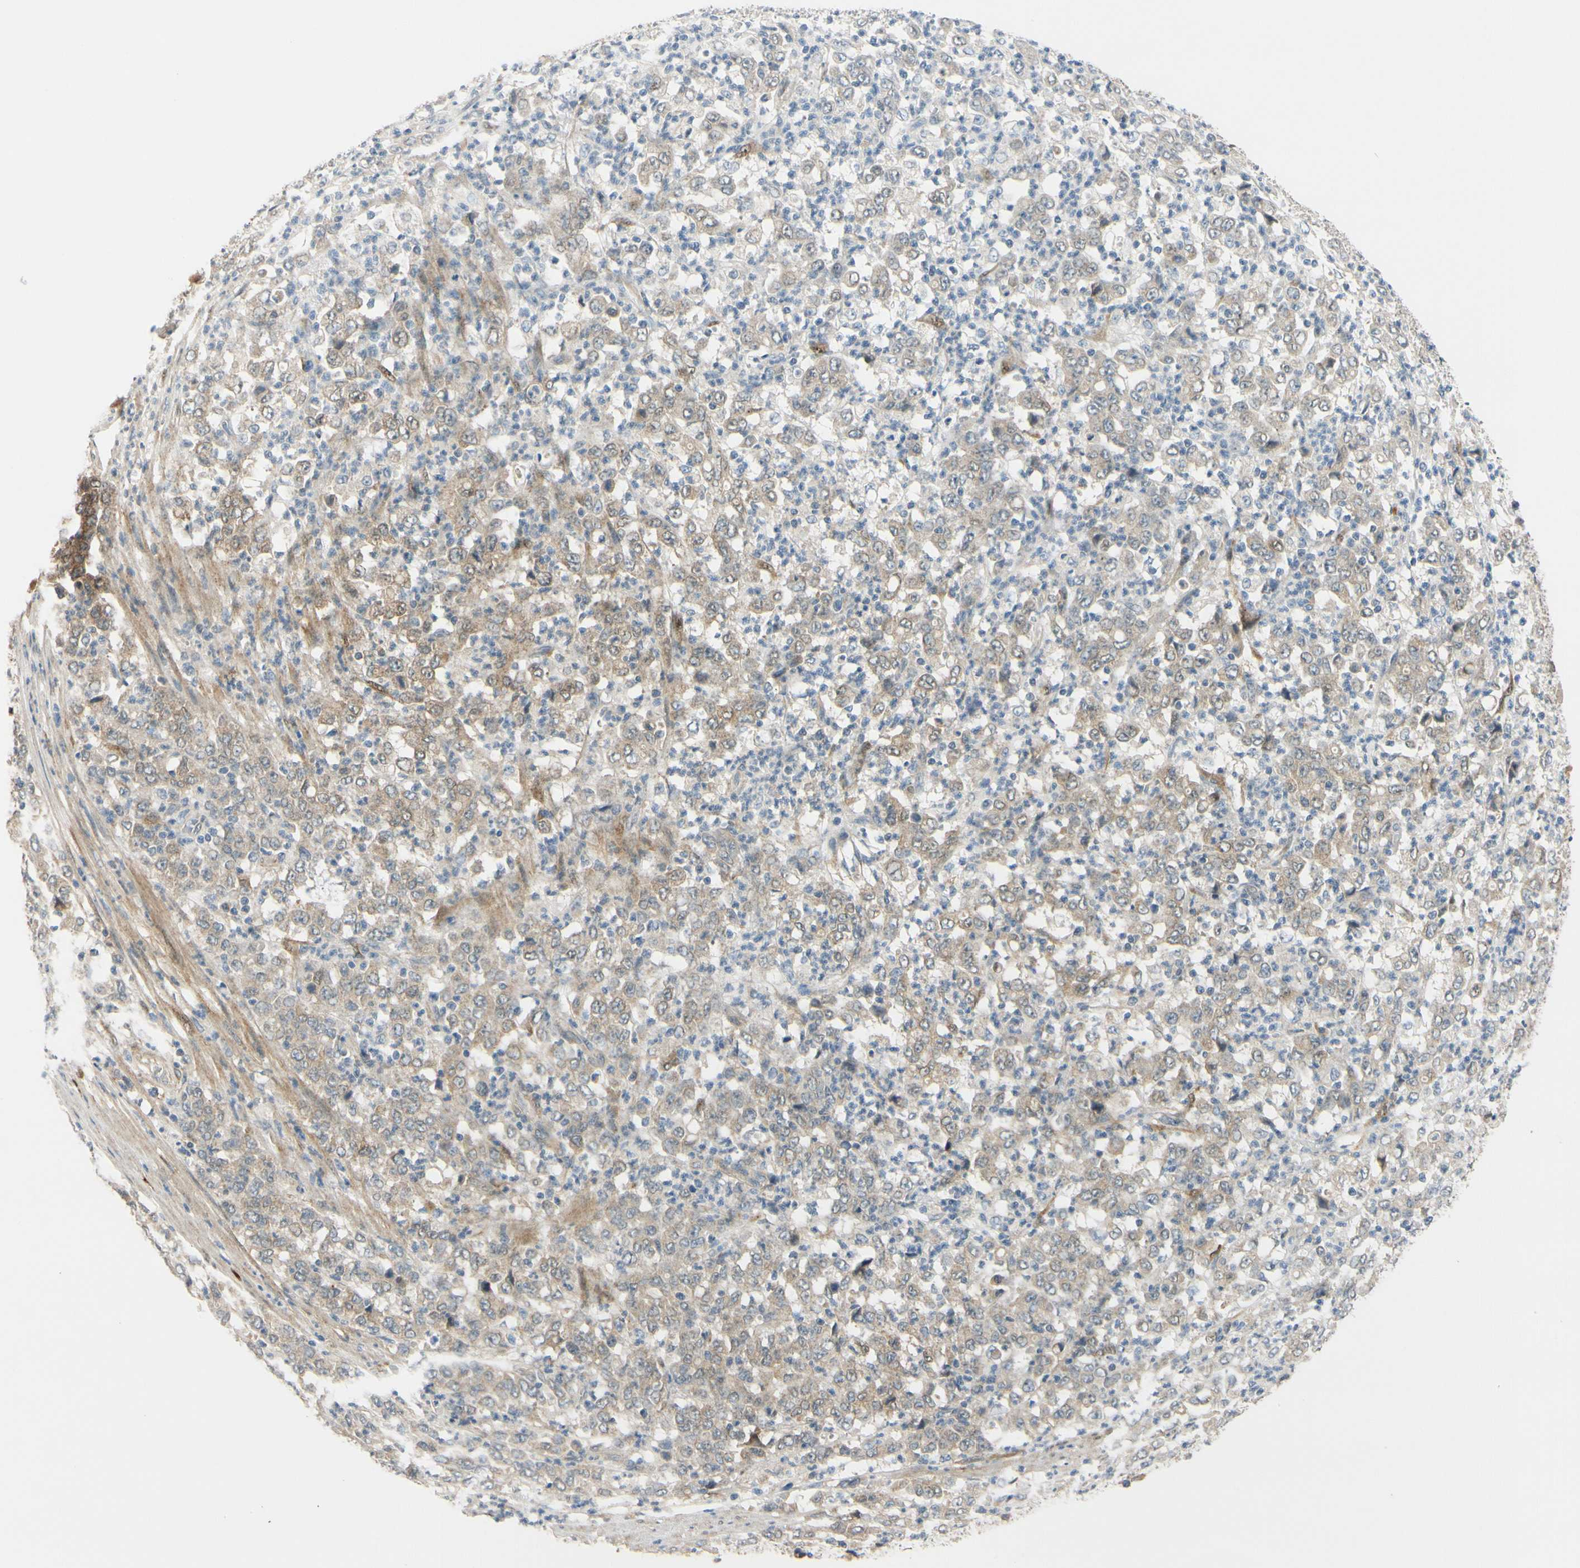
{"staining": {"intensity": "weak", "quantity": "25%-75%", "location": "cytoplasmic/membranous"}, "tissue": "stomach cancer", "cell_type": "Tumor cells", "image_type": "cancer", "snomed": [{"axis": "morphology", "description": "Adenocarcinoma, NOS"}, {"axis": "topography", "description": "Stomach, lower"}], "caption": "Human stomach cancer stained with a brown dye reveals weak cytoplasmic/membranous positive expression in about 25%-75% of tumor cells.", "gene": "FHL2", "patient": {"sex": "female", "age": 71}}